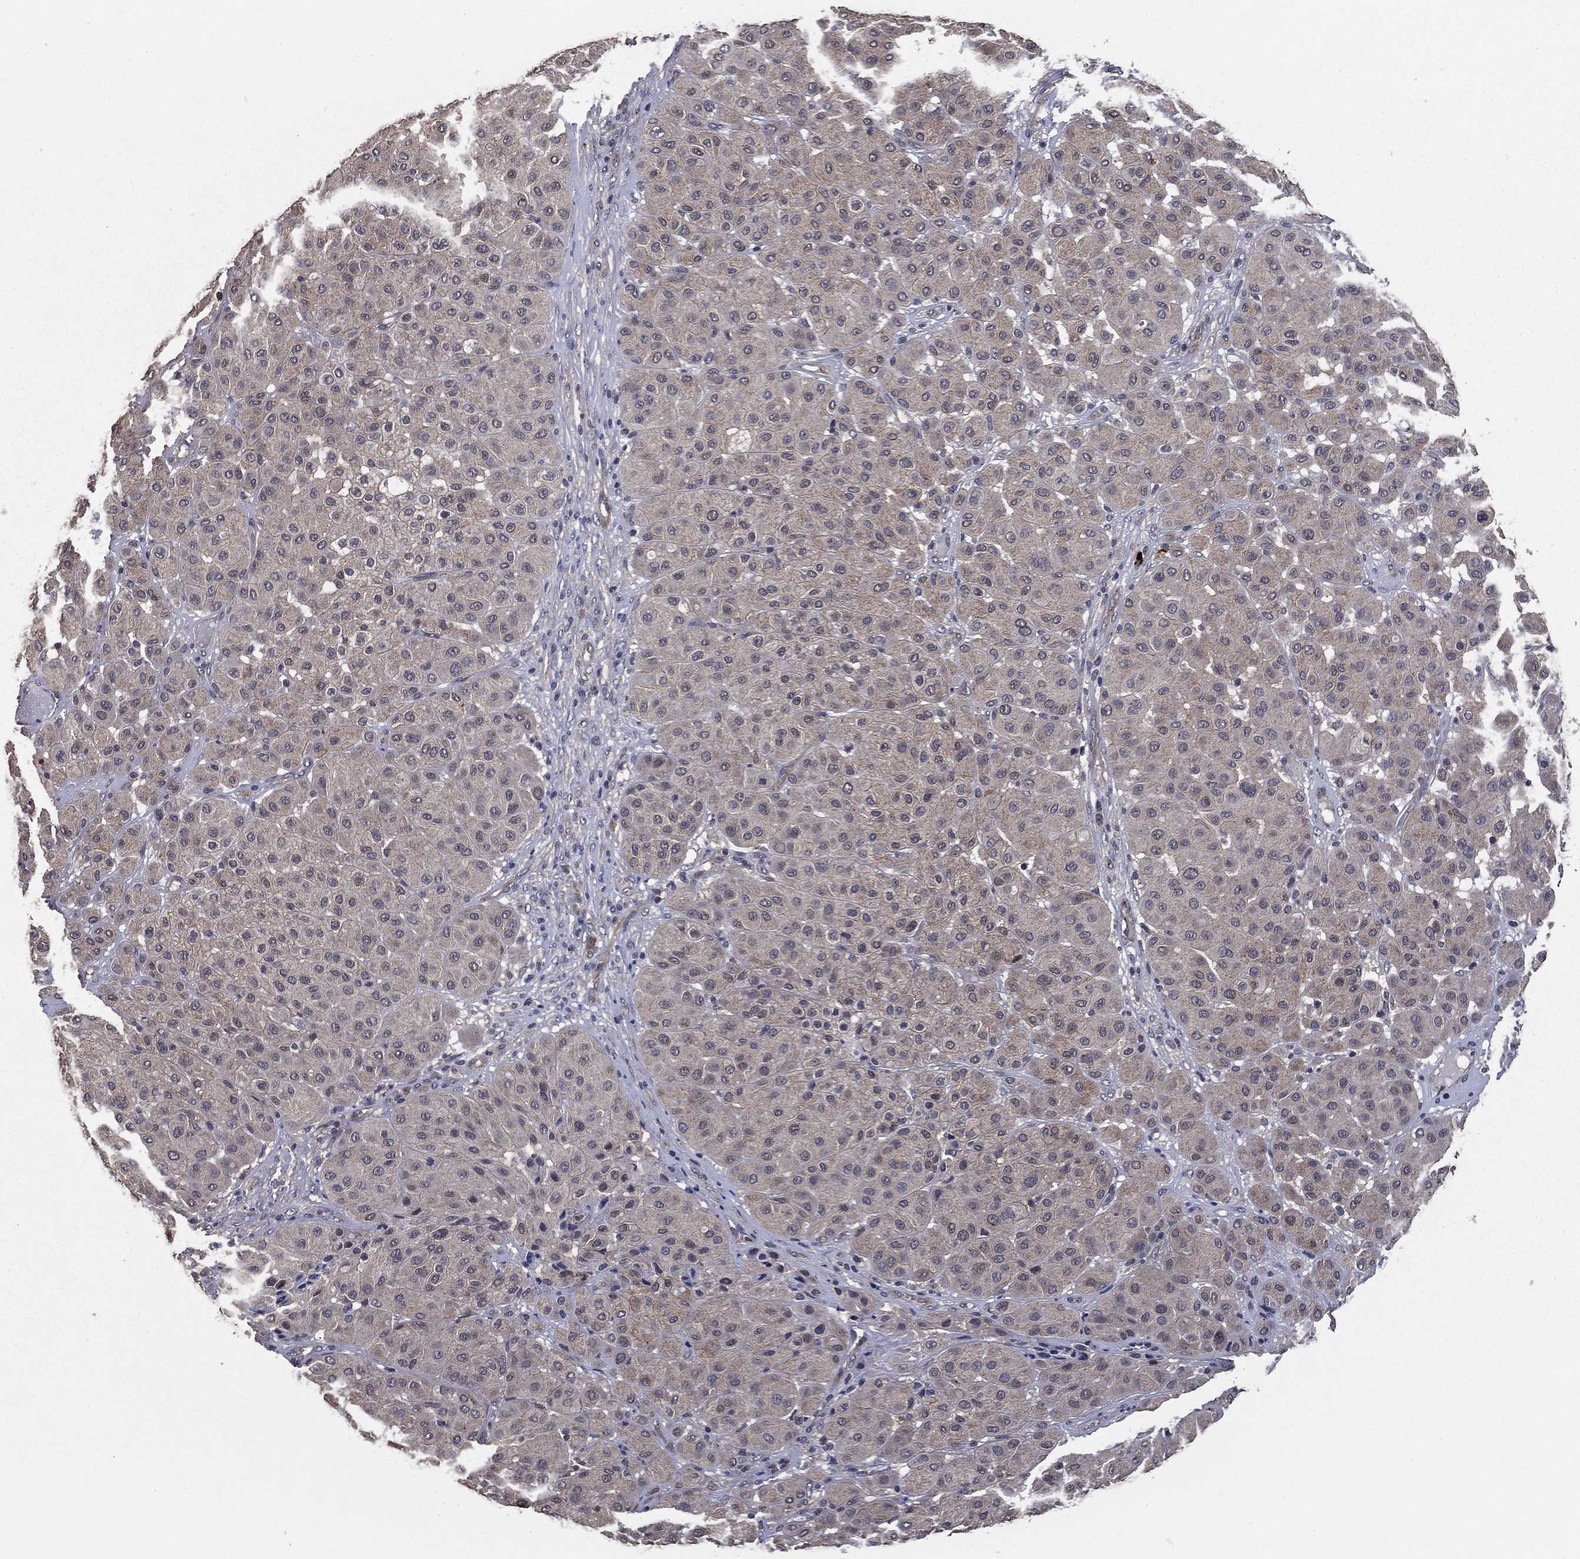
{"staining": {"intensity": "negative", "quantity": "none", "location": "none"}, "tissue": "melanoma", "cell_type": "Tumor cells", "image_type": "cancer", "snomed": [{"axis": "morphology", "description": "Malignant melanoma, Metastatic site"}, {"axis": "topography", "description": "Smooth muscle"}], "caption": "Protein analysis of melanoma shows no significant staining in tumor cells.", "gene": "PCNT", "patient": {"sex": "male", "age": 41}}